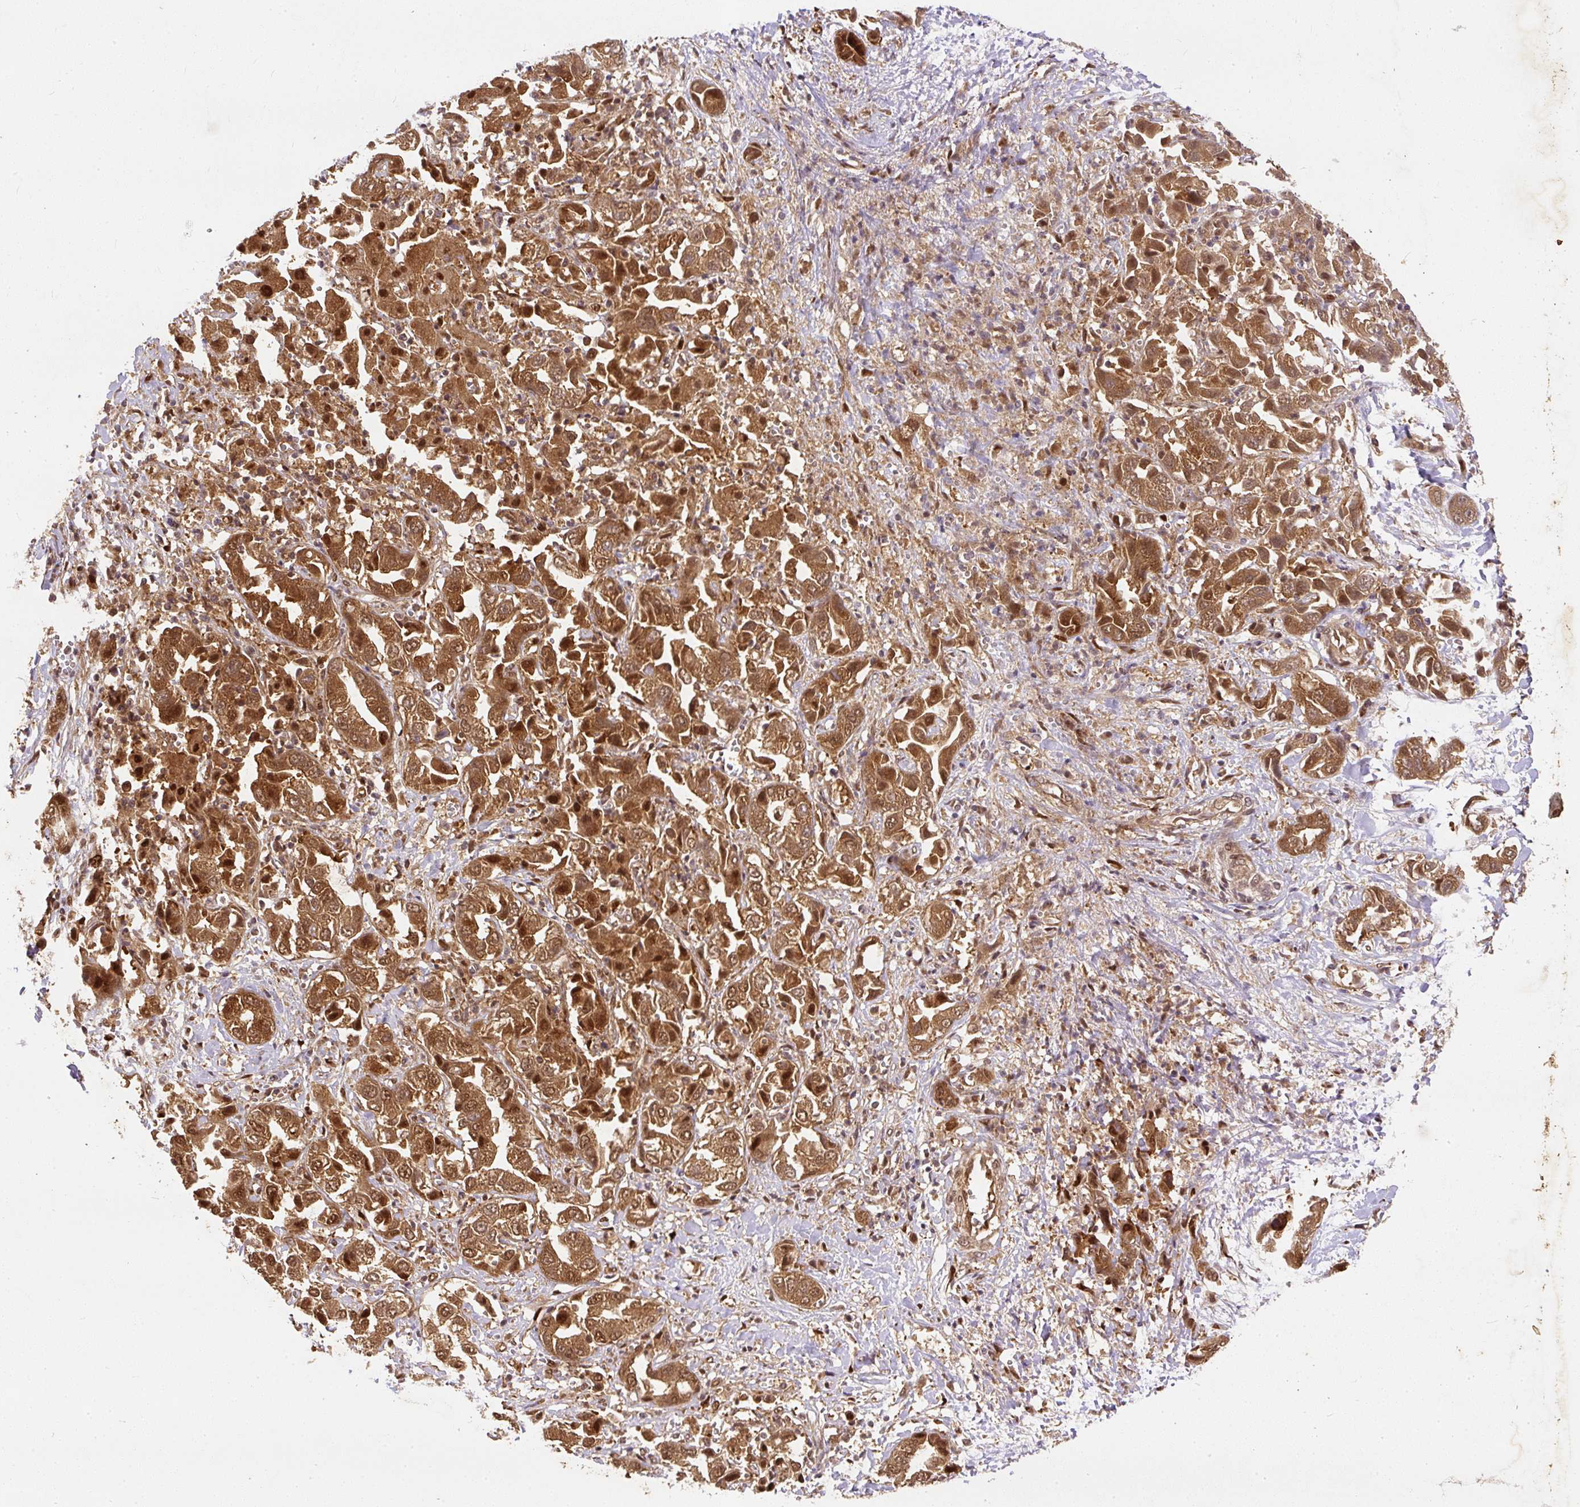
{"staining": {"intensity": "strong", "quantity": ">75%", "location": "cytoplasmic/membranous,nuclear"}, "tissue": "liver cancer", "cell_type": "Tumor cells", "image_type": "cancer", "snomed": [{"axis": "morphology", "description": "Cholangiocarcinoma"}, {"axis": "topography", "description": "Liver"}], "caption": "Immunohistochemistry (IHC) staining of liver cancer (cholangiocarcinoma), which shows high levels of strong cytoplasmic/membranous and nuclear expression in approximately >75% of tumor cells indicating strong cytoplasmic/membranous and nuclear protein staining. The staining was performed using DAB (brown) for protein detection and nuclei were counterstained in hematoxylin (blue).", "gene": "PSMD1", "patient": {"sex": "female", "age": 52}}